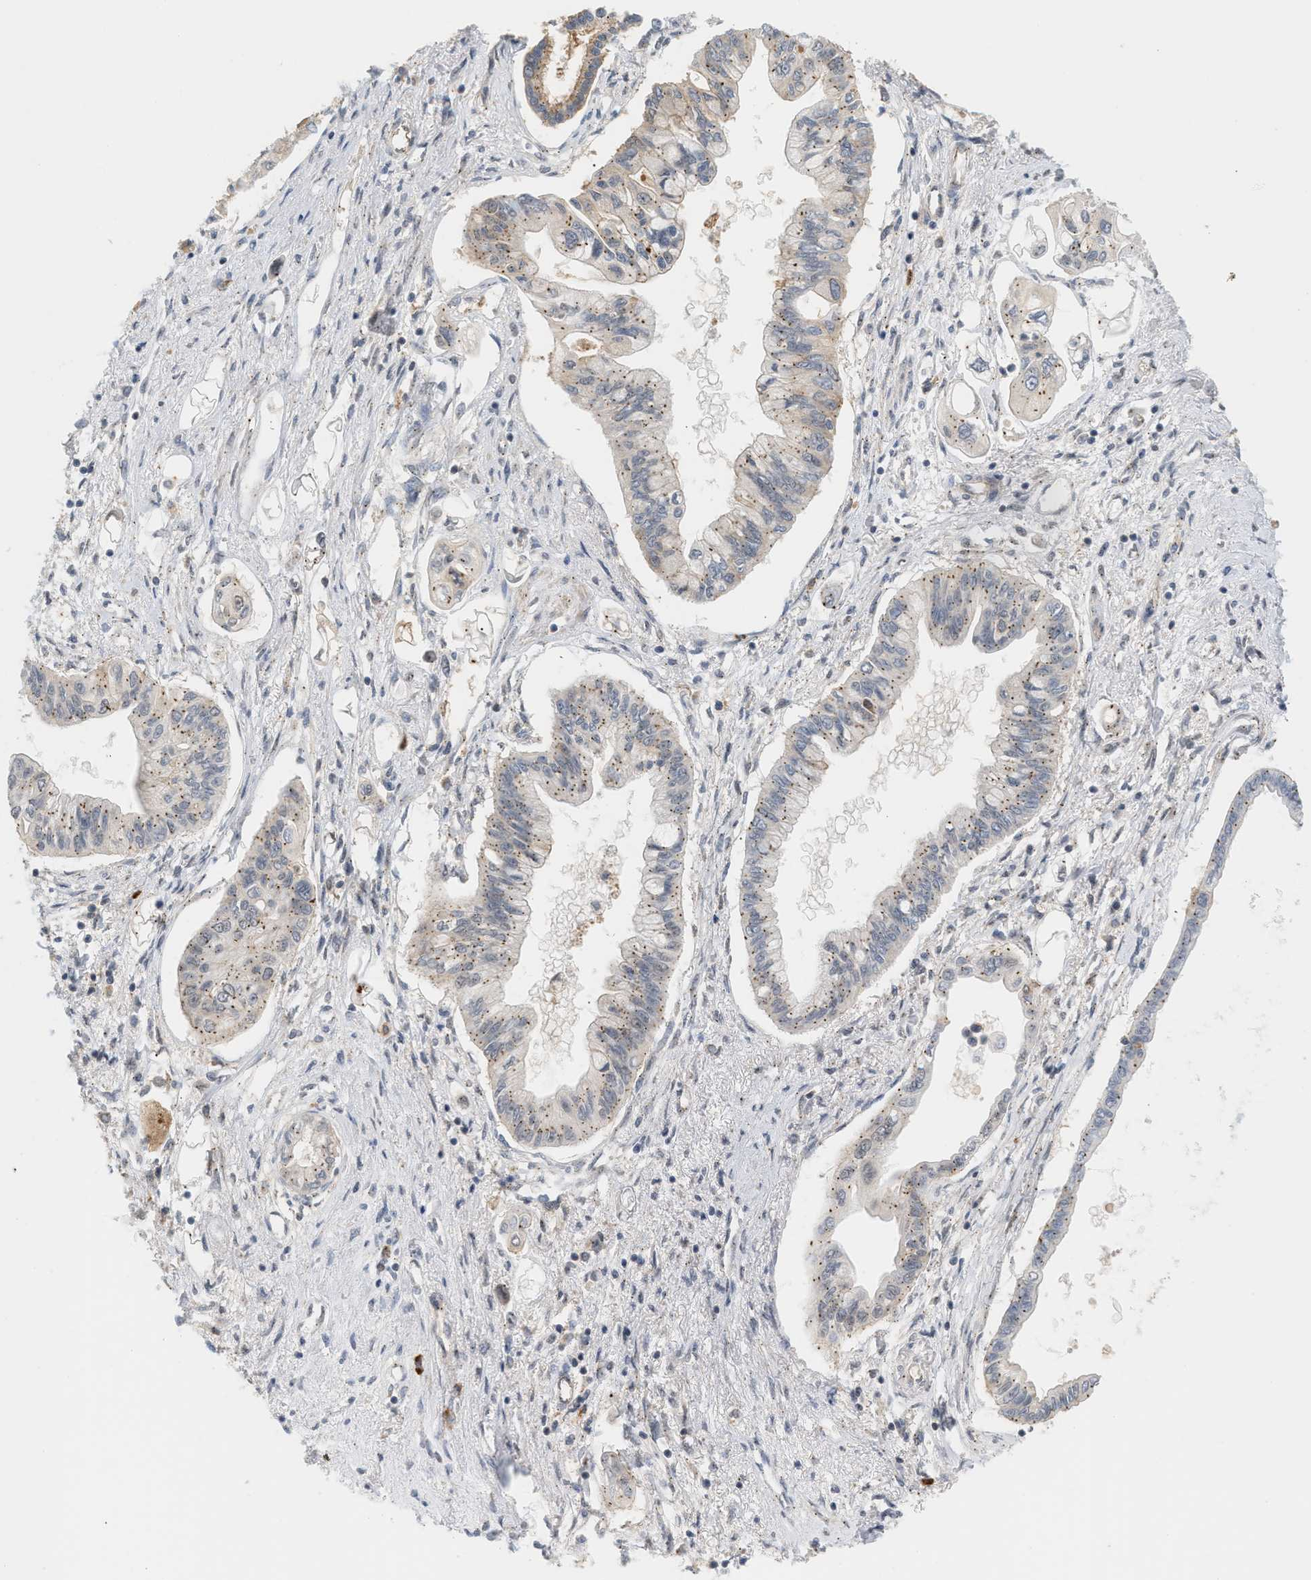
{"staining": {"intensity": "weak", "quantity": "25%-75%", "location": "cytoplasmic/membranous"}, "tissue": "pancreatic cancer", "cell_type": "Tumor cells", "image_type": "cancer", "snomed": [{"axis": "morphology", "description": "Adenocarcinoma, NOS"}, {"axis": "topography", "description": "Pancreas"}], "caption": "Tumor cells demonstrate weak cytoplasmic/membranous positivity in about 25%-75% of cells in adenocarcinoma (pancreatic).", "gene": "MAP2K5", "patient": {"sex": "female", "age": 77}}